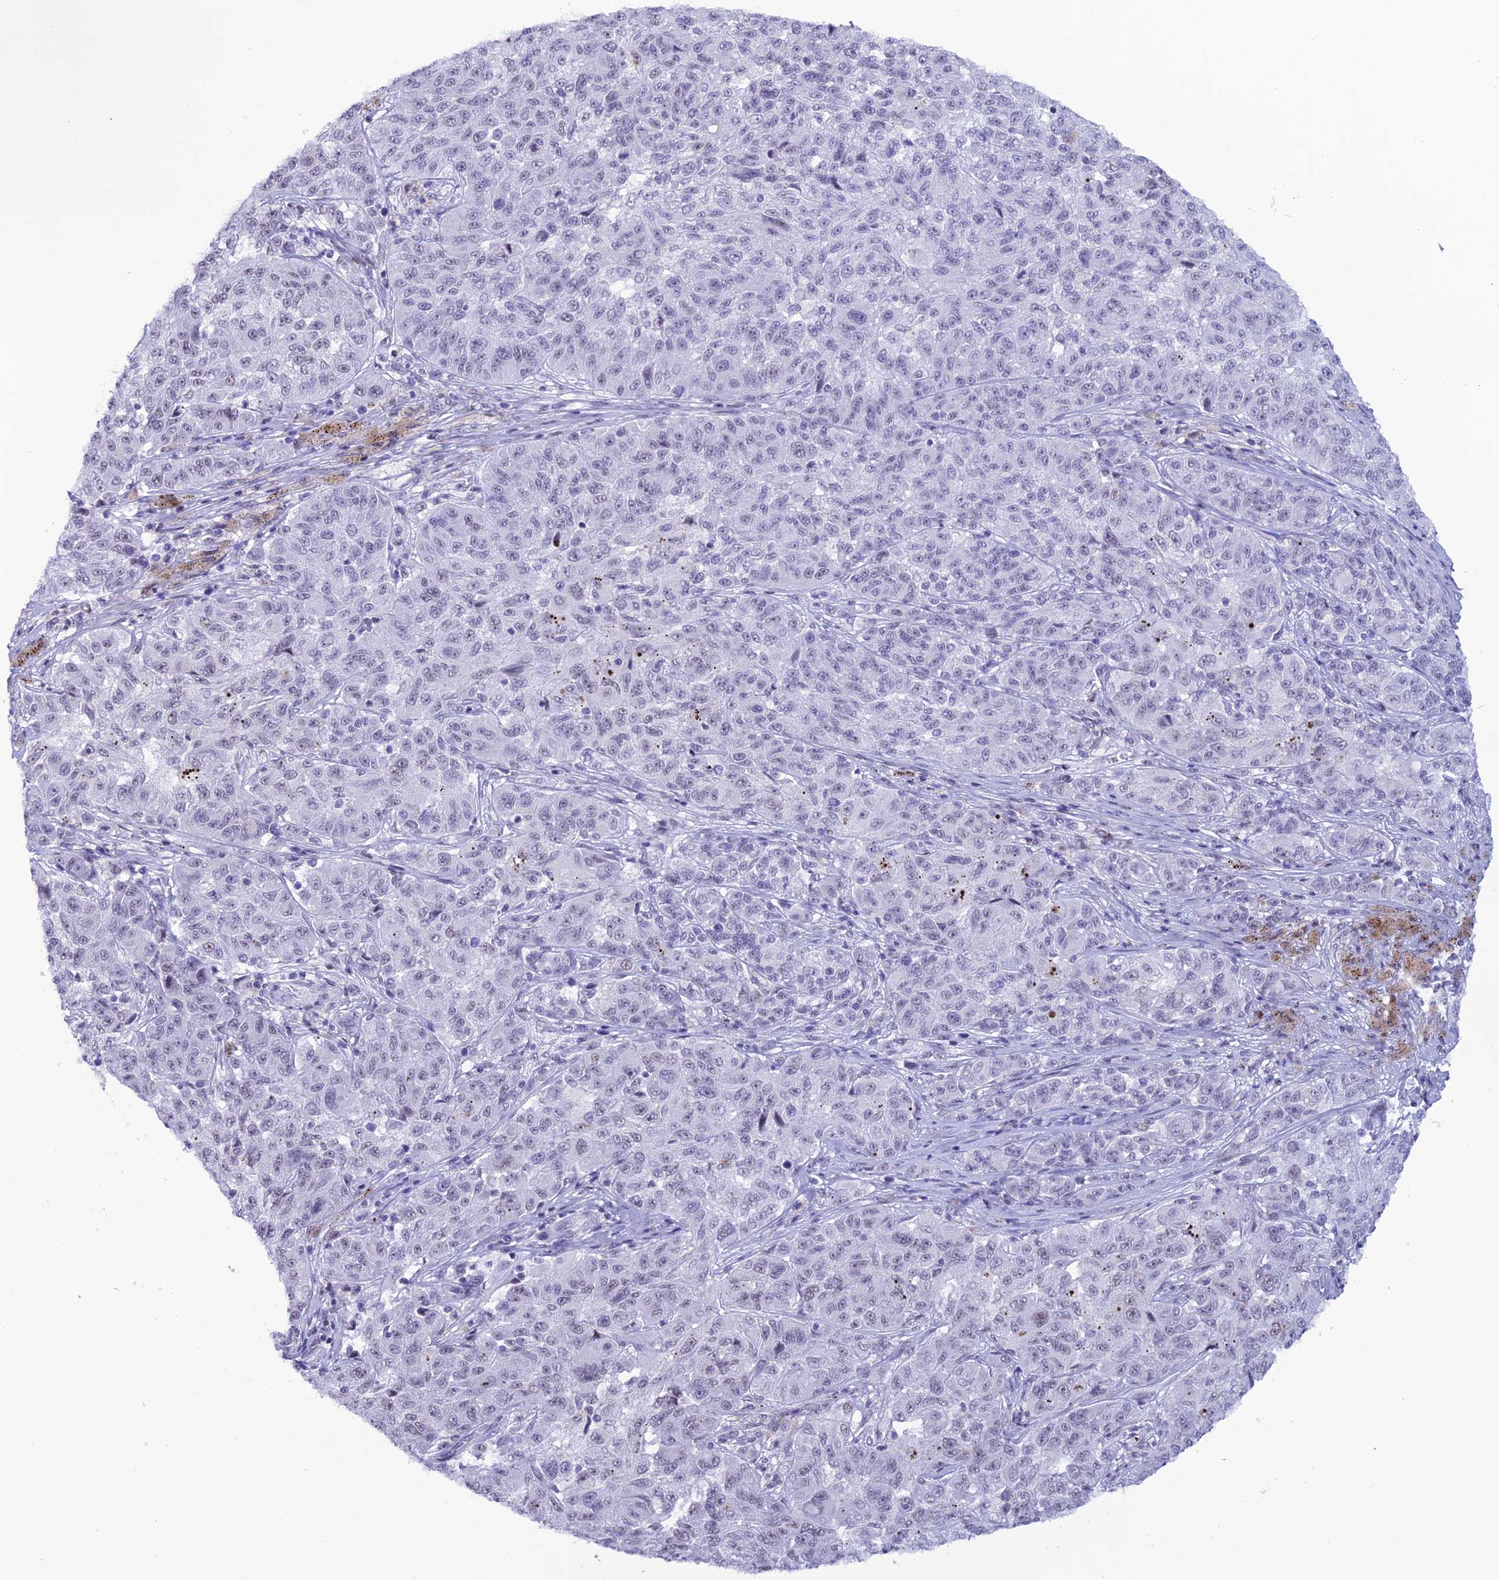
{"staining": {"intensity": "negative", "quantity": "none", "location": "none"}, "tissue": "melanoma", "cell_type": "Tumor cells", "image_type": "cancer", "snomed": [{"axis": "morphology", "description": "Malignant melanoma, NOS"}, {"axis": "topography", "description": "Skin"}], "caption": "Melanoma was stained to show a protein in brown. There is no significant expression in tumor cells.", "gene": "MFSD2B", "patient": {"sex": "male", "age": 53}}